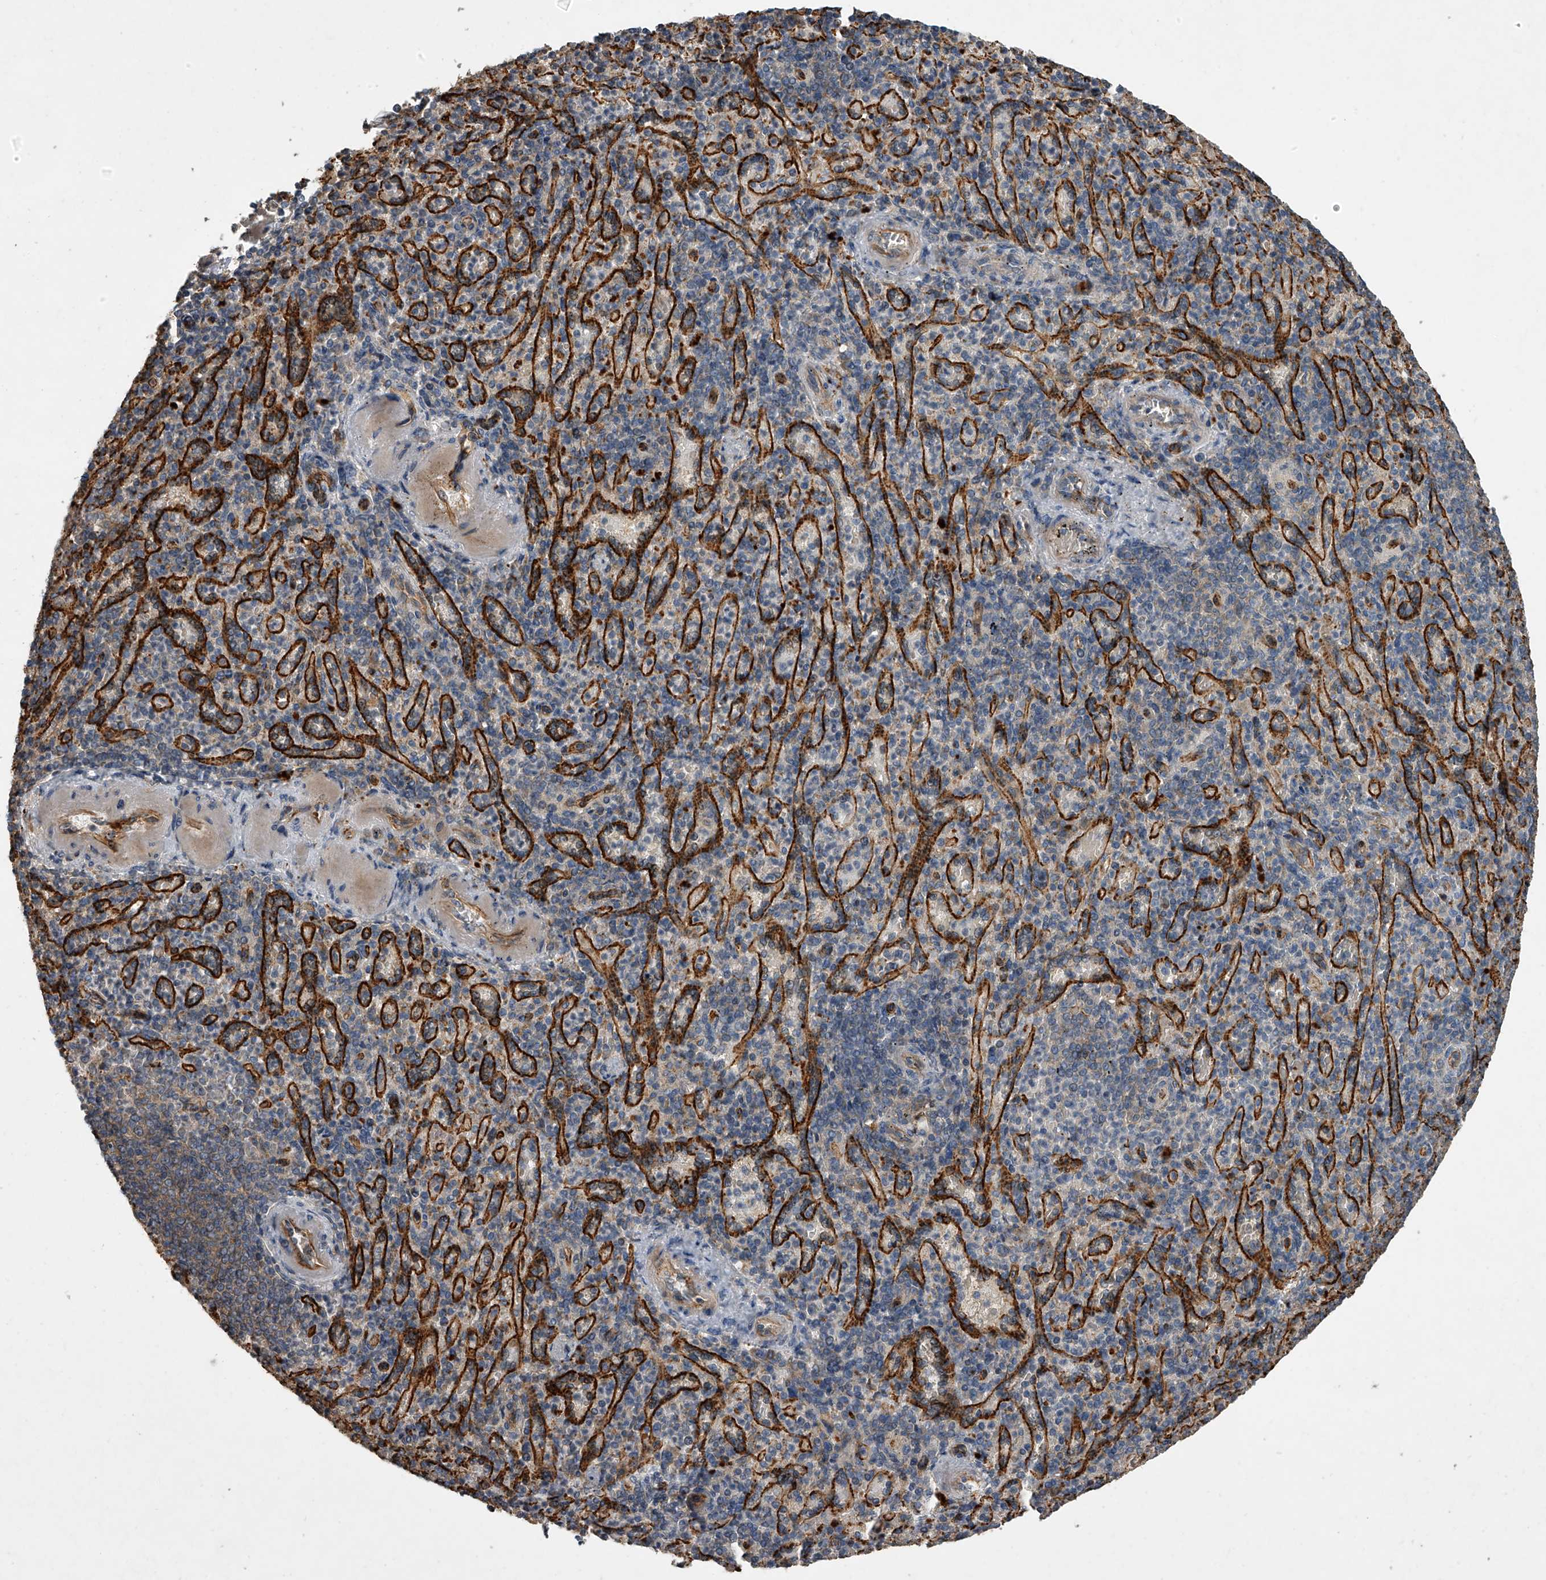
{"staining": {"intensity": "negative", "quantity": "none", "location": "none"}, "tissue": "spleen", "cell_type": "Cells in red pulp", "image_type": "normal", "snomed": [{"axis": "morphology", "description": "Normal tissue, NOS"}, {"axis": "topography", "description": "Spleen"}], "caption": "Immunohistochemistry (IHC) image of normal spleen stained for a protein (brown), which exhibits no positivity in cells in red pulp.", "gene": "DOCK9", "patient": {"sex": "female", "age": 74}}